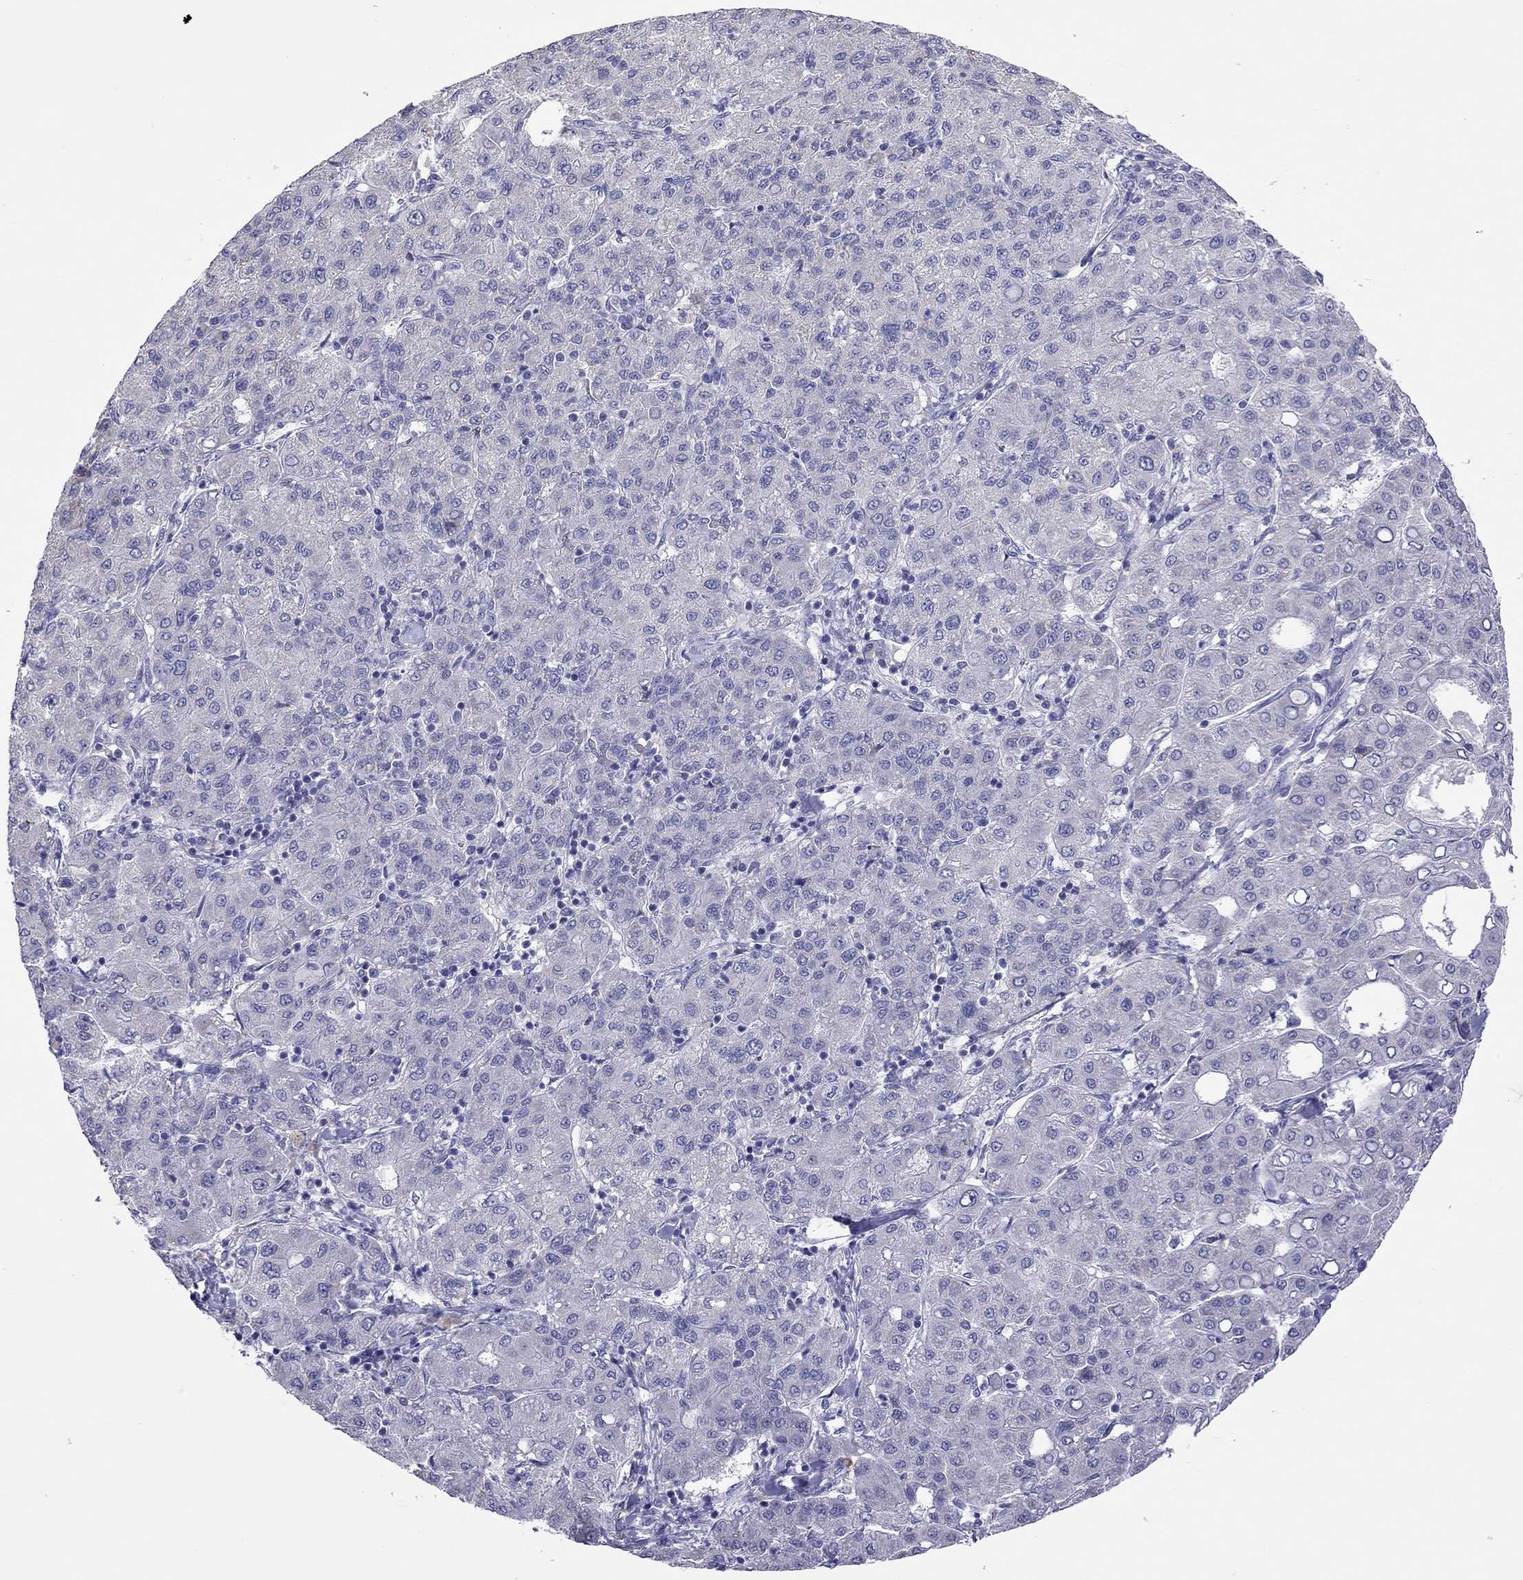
{"staining": {"intensity": "negative", "quantity": "none", "location": "none"}, "tissue": "liver cancer", "cell_type": "Tumor cells", "image_type": "cancer", "snomed": [{"axis": "morphology", "description": "Carcinoma, Hepatocellular, NOS"}, {"axis": "topography", "description": "Liver"}], "caption": "This histopathology image is of liver hepatocellular carcinoma stained with immunohistochemistry (IHC) to label a protein in brown with the nuclei are counter-stained blue. There is no positivity in tumor cells. The staining is performed using DAB brown chromogen with nuclei counter-stained in using hematoxylin.", "gene": "COL9A1", "patient": {"sex": "male", "age": 65}}